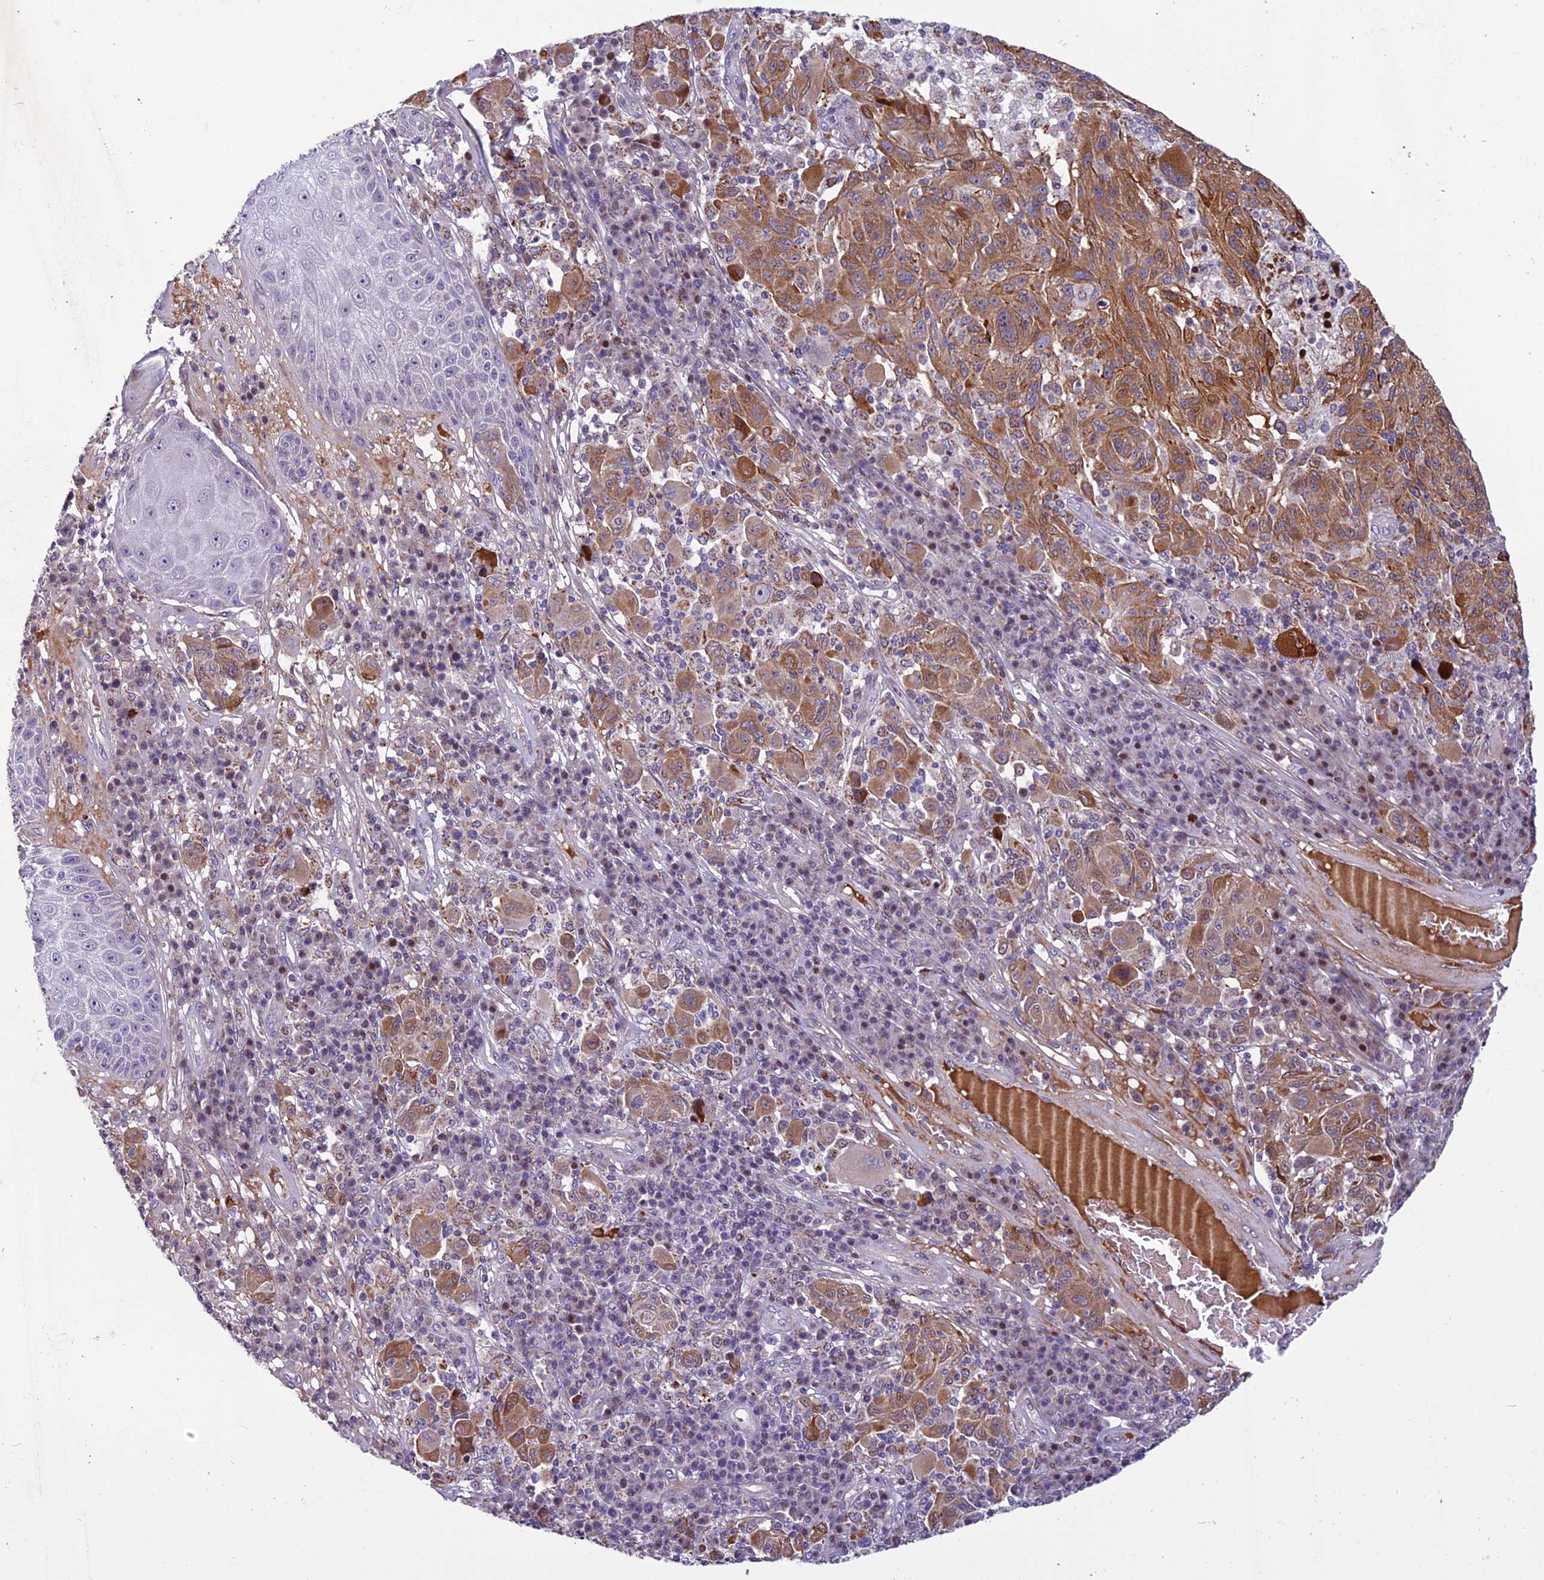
{"staining": {"intensity": "moderate", "quantity": ">75%", "location": "cytoplasmic/membranous"}, "tissue": "melanoma", "cell_type": "Tumor cells", "image_type": "cancer", "snomed": [{"axis": "morphology", "description": "Malignant melanoma, NOS"}, {"axis": "topography", "description": "Skin"}], "caption": "There is medium levels of moderate cytoplasmic/membranous expression in tumor cells of malignant melanoma, as demonstrated by immunohistochemical staining (brown color).", "gene": "MIEF2", "patient": {"sex": "male", "age": 53}}